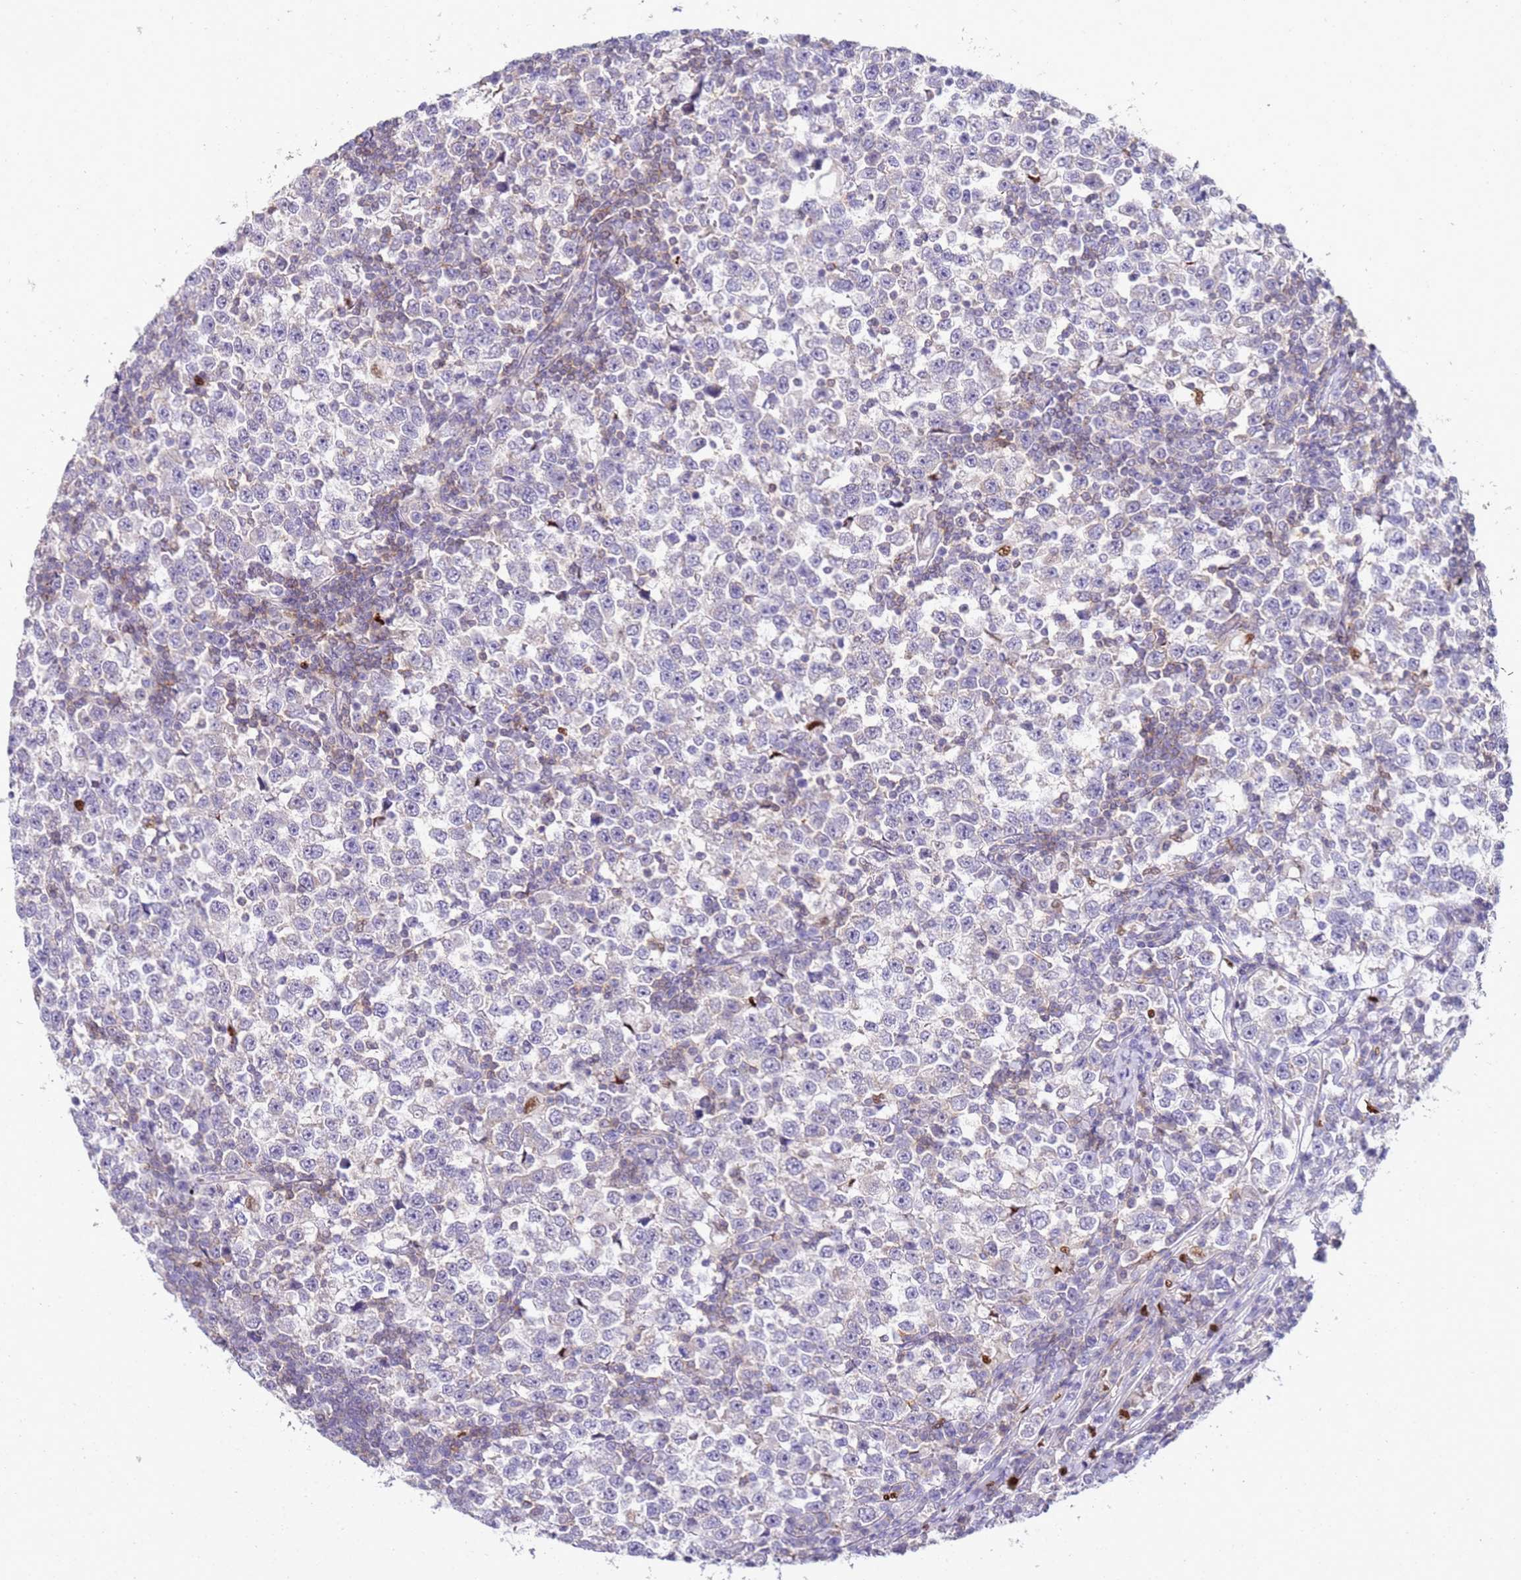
{"staining": {"intensity": "negative", "quantity": "none", "location": "none"}, "tissue": "testis cancer", "cell_type": "Tumor cells", "image_type": "cancer", "snomed": [{"axis": "morphology", "description": "Normal tissue, NOS"}, {"axis": "morphology", "description": "Seminoma, NOS"}, {"axis": "topography", "description": "Testis"}], "caption": "Protein analysis of testis cancer (seminoma) displays no significant expression in tumor cells.", "gene": "STK25", "patient": {"sex": "male", "age": 43}}